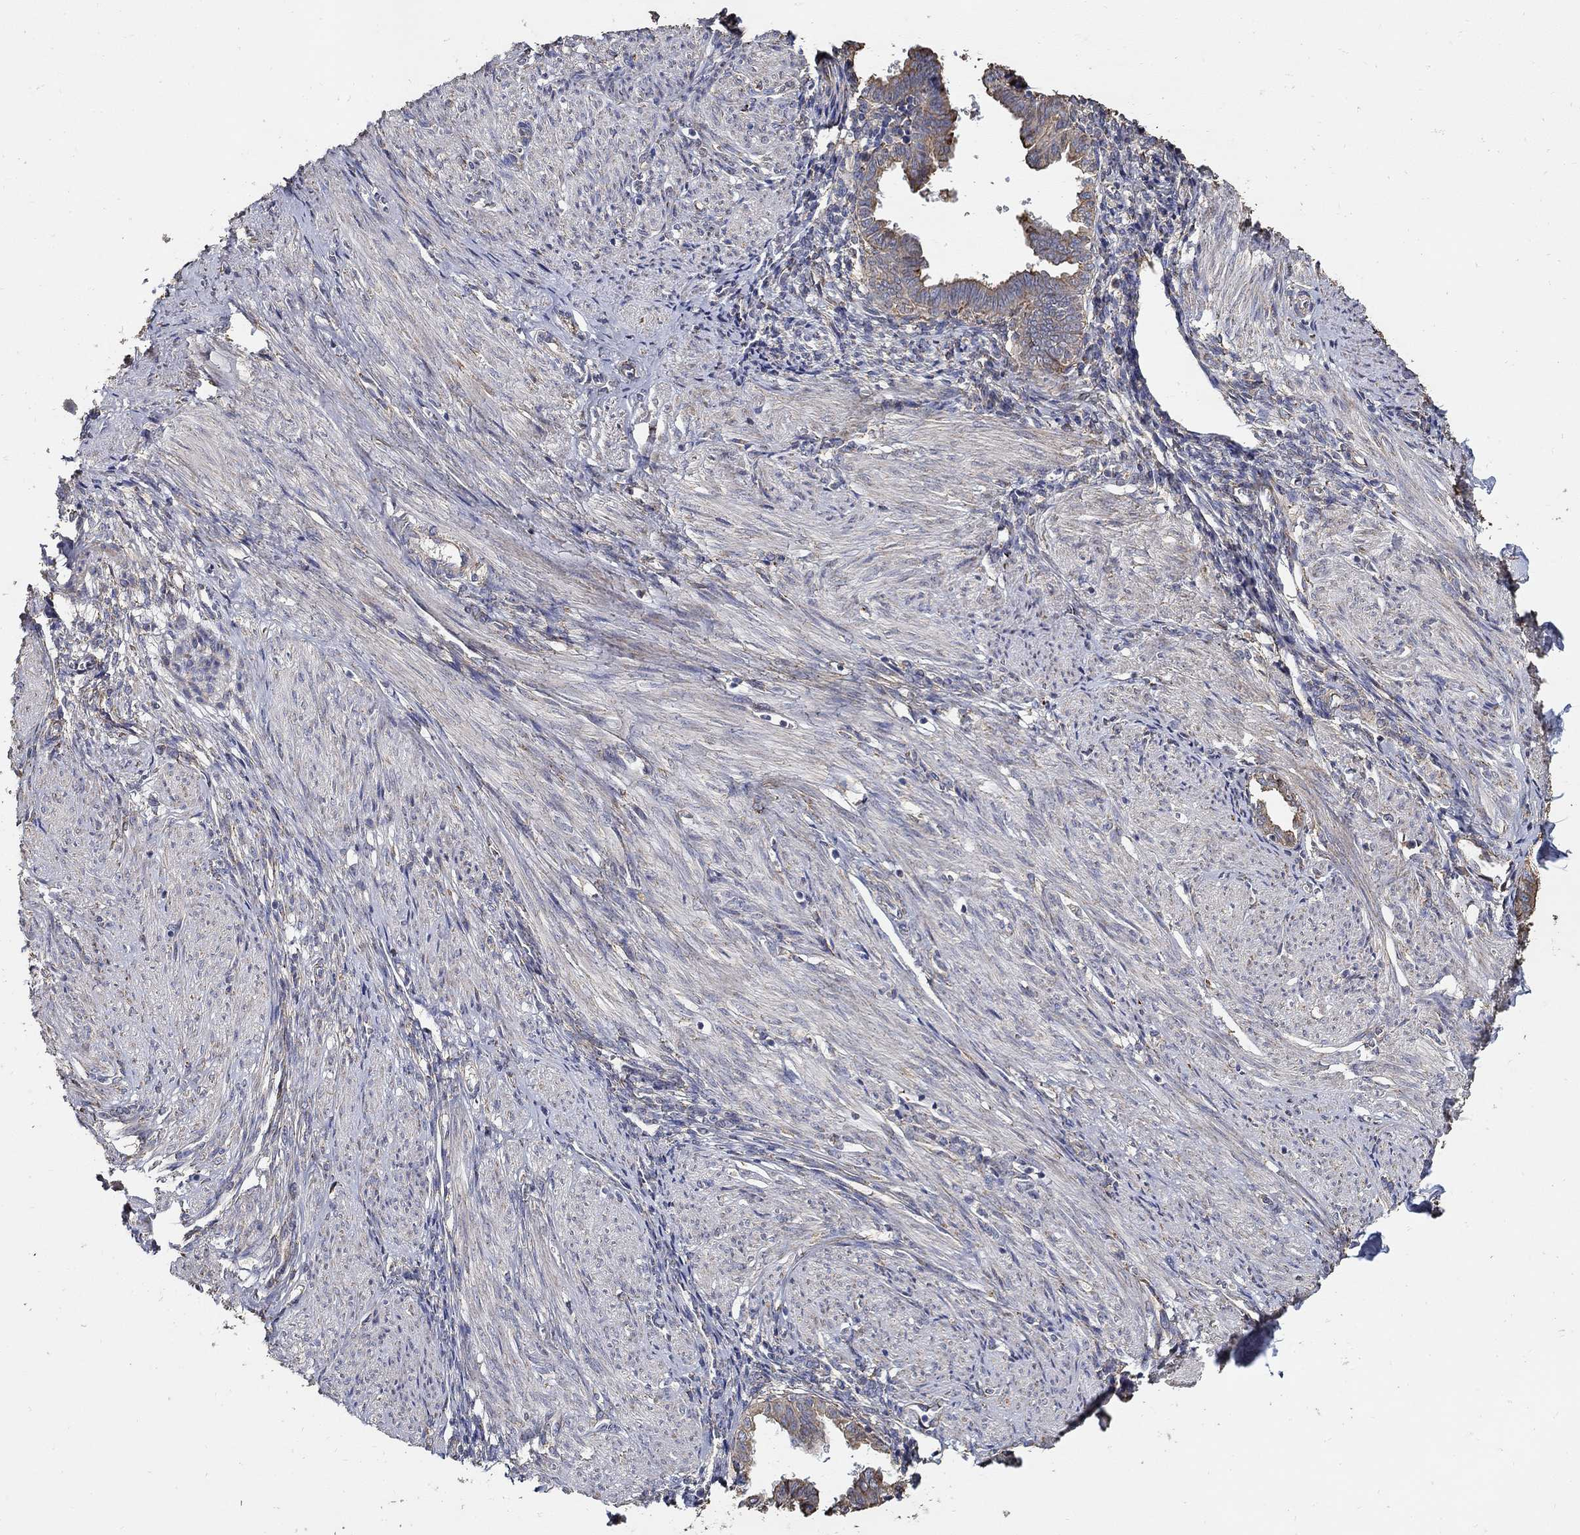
{"staining": {"intensity": "negative", "quantity": "none", "location": "none"}, "tissue": "endometrium", "cell_type": "Cells in endometrial stroma", "image_type": "normal", "snomed": [{"axis": "morphology", "description": "Normal tissue, NOS"}, {"axis": "topography", "description": "Endometrium"}], "caption": "The histopathology image shows no significant staining in cells in endometrial stroma of endometrium.", "gene": "EMILIN3", "patient": {"sex": "female", "age": 37}}